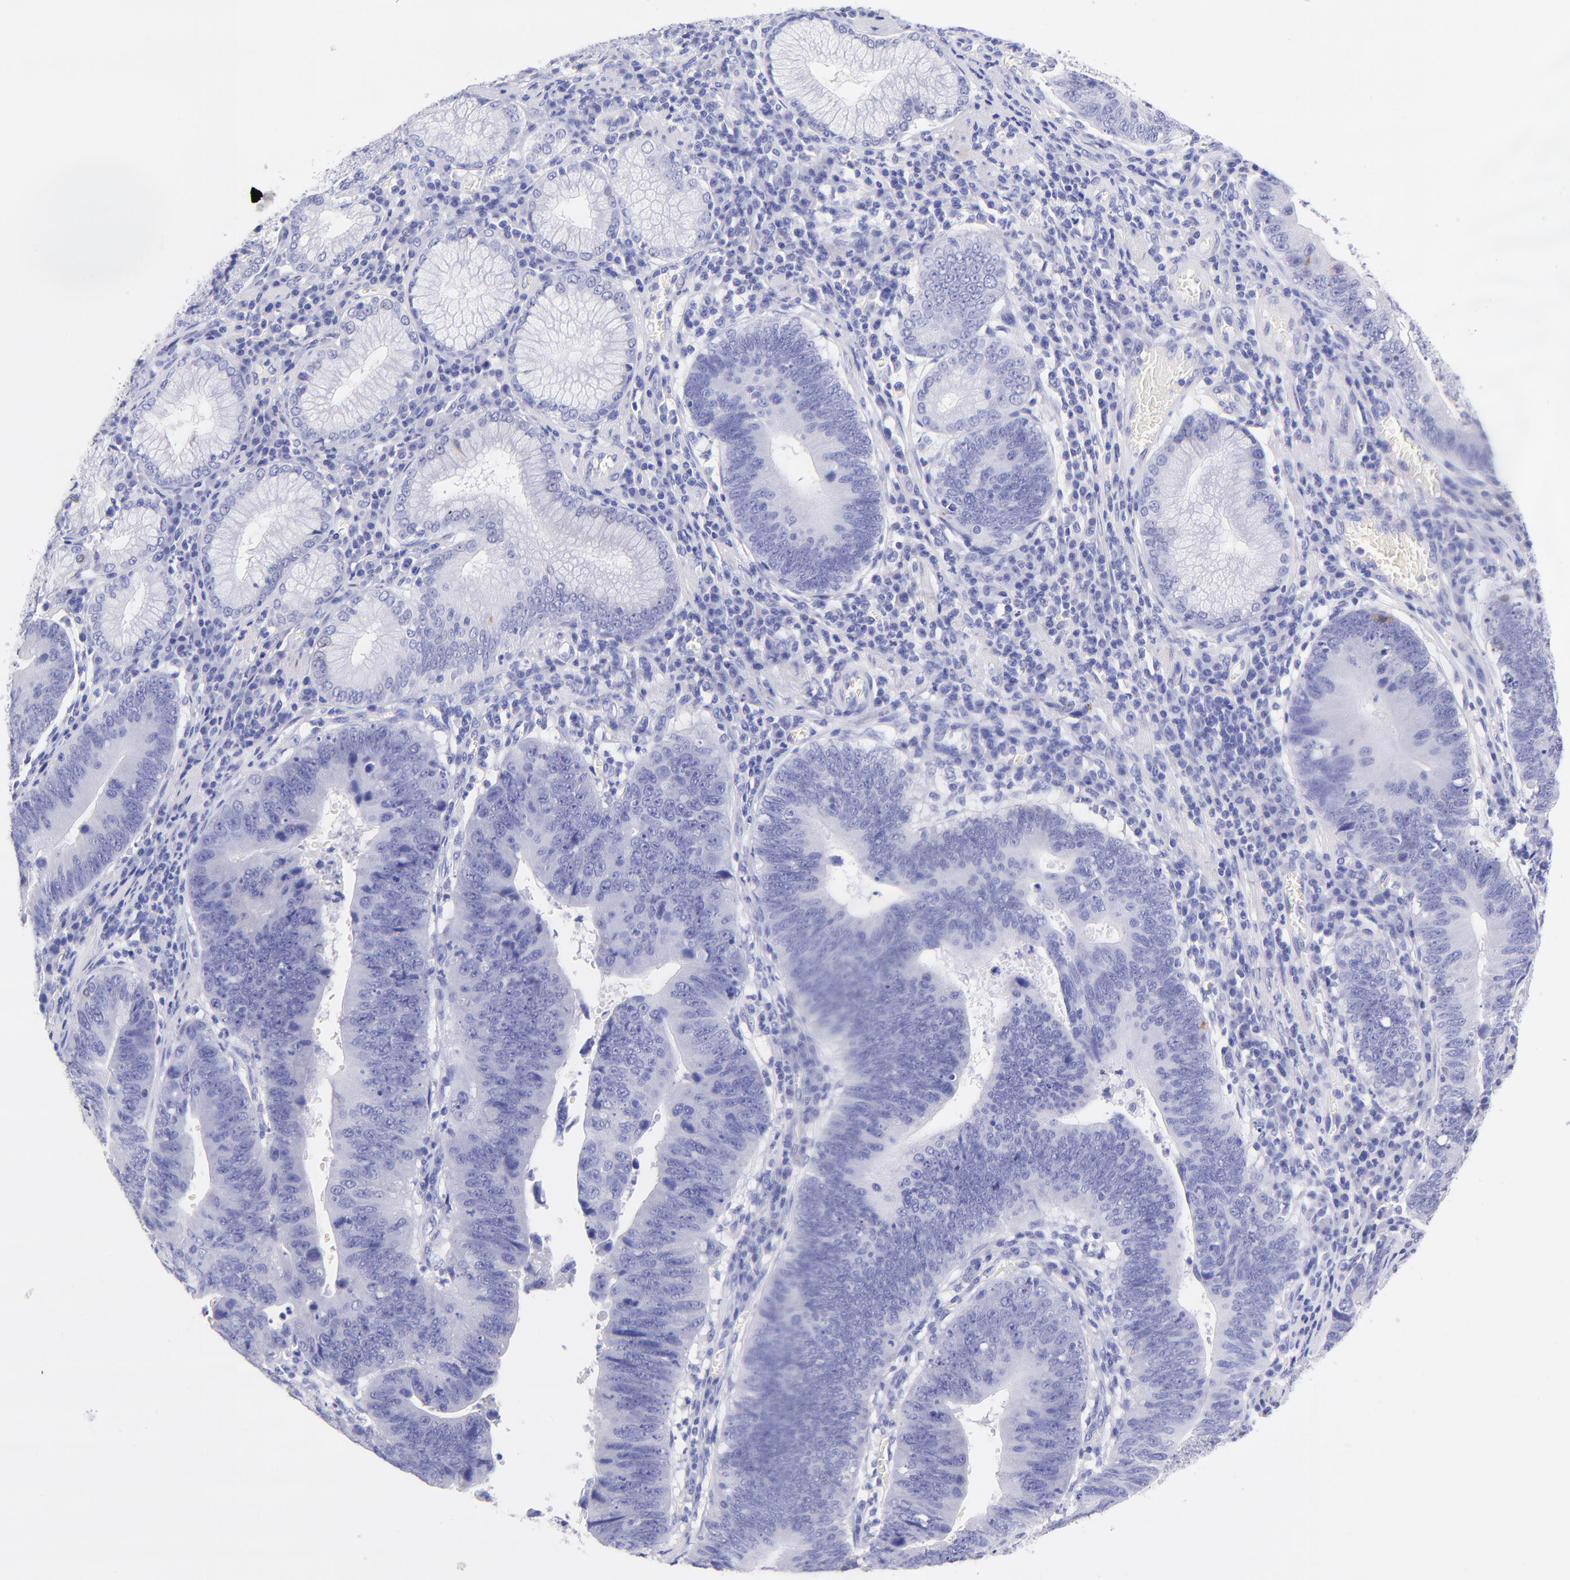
{"staining": {"intensity": "negative", "quantity": "none", "location": "none"}, "tissue": "stomach cancer", "cell_type": "Tumor cells", "image_type": "cancer", "snomed": [{"axis": "morphology", "description": "Adenocarcinoma, NOS"}, {"axis": "topography", "description": "Stomach"}], "caption": "IHC photomicrograph of neoplastic tissue: human adenocarcinoma (stomach) stained with DAB (3,3'-diaminobenzidine) reveals no significant protein staining in tumor cells.", "gene": "RAB3B", "patient": {"sex": "male", "age": 59}}